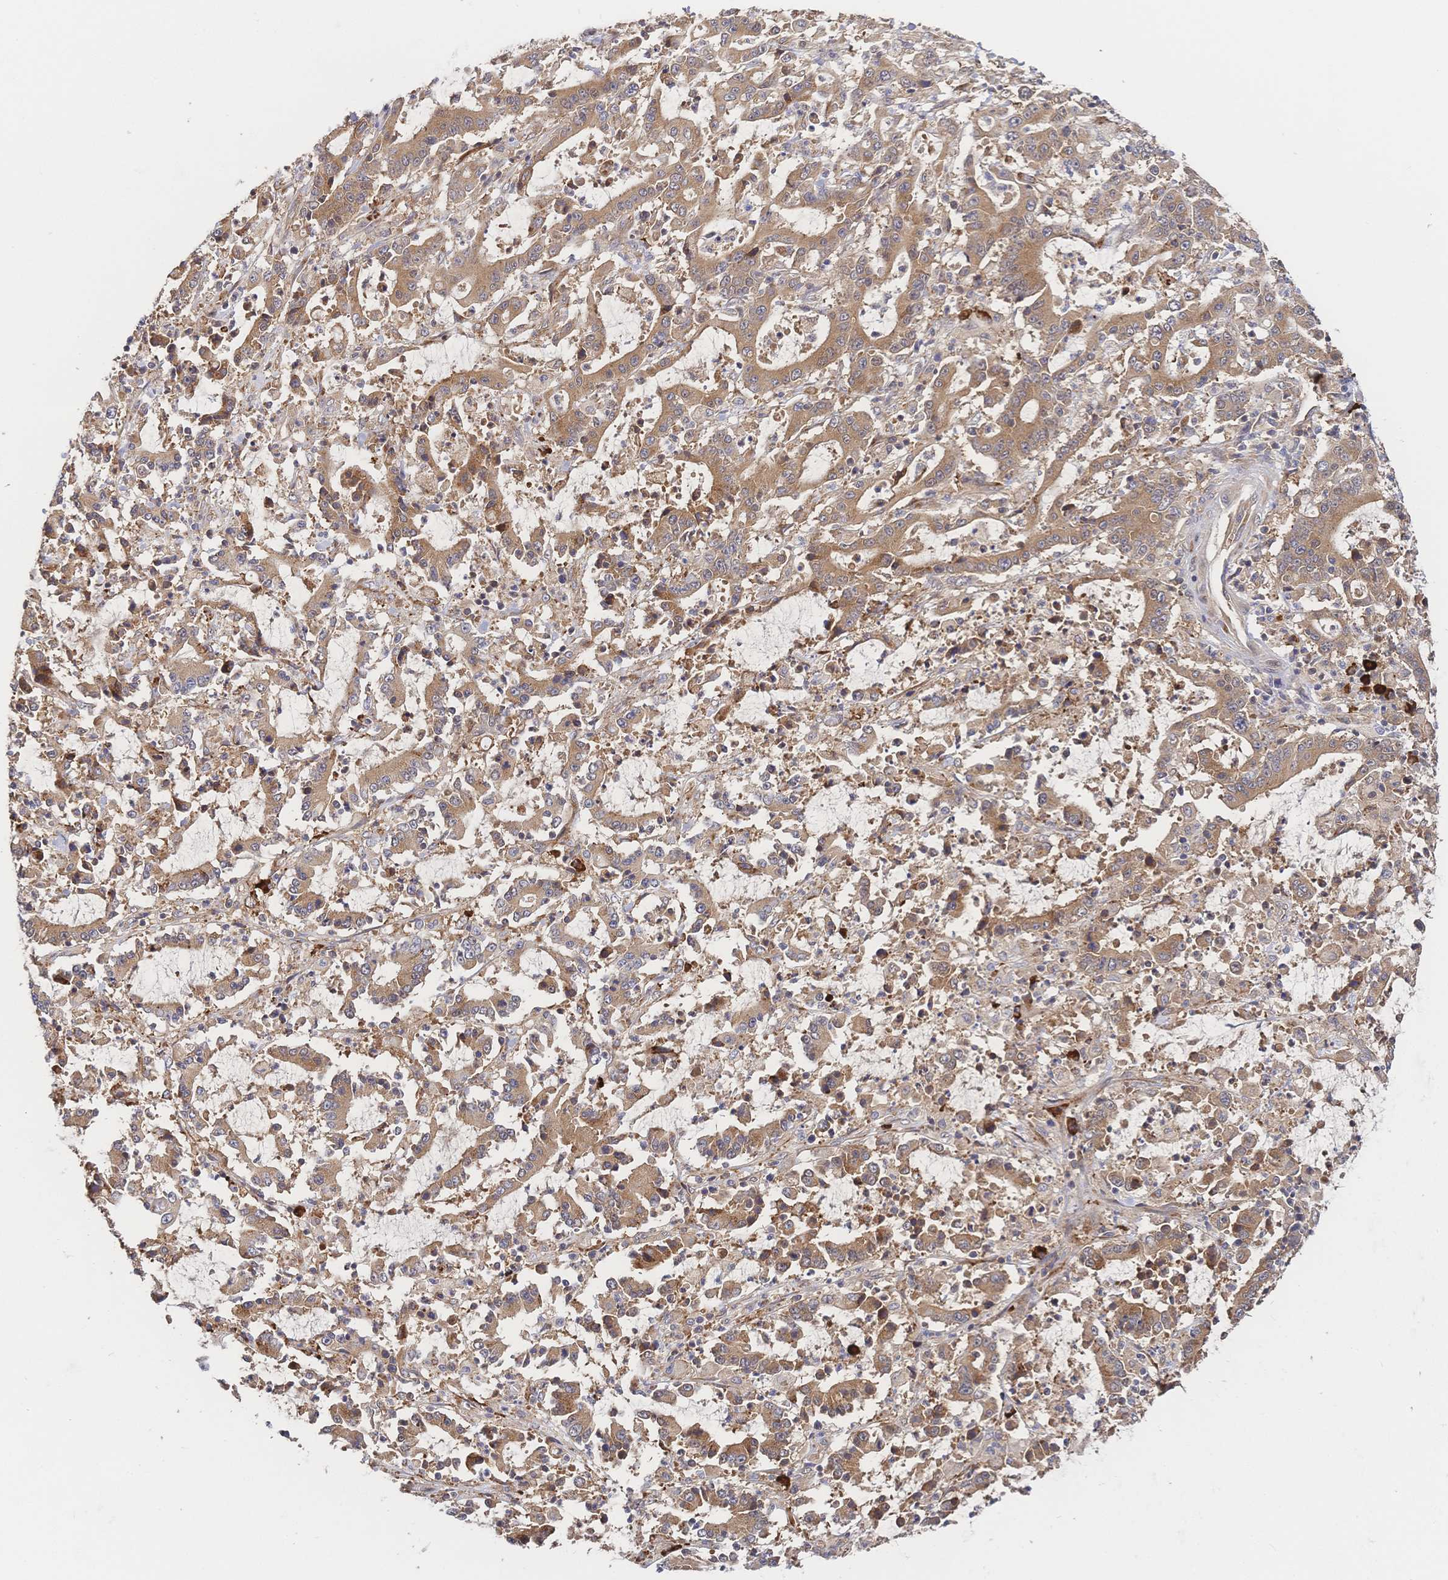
{"staining": {"intensity": "moderate", "quantity": ">75%", "location": "cytoplasmic/membranous"}, "tissue": "stomach cancer", "cell_type": "Tumor cells", "image_type": "cancer", "snomed": [{"axis": "morphology", "description": "Adenocarcinoma, NOS"}, {"axis": "topography", "description": "Stomach, upper"}], "caption": "Protein expression by IHC reveals moderate cytoplasmic/membranous staining in approximately >75% of tumor cells in stomach cancer (adenocarcinoma). The staining was performed using DAB to visualize the protein expression in brown, while the nuclei were stained in blue with hematoxylin (Magnification: 20x).", "gene": "LMO4", "patient": {"sex": "male", "age": 68}}